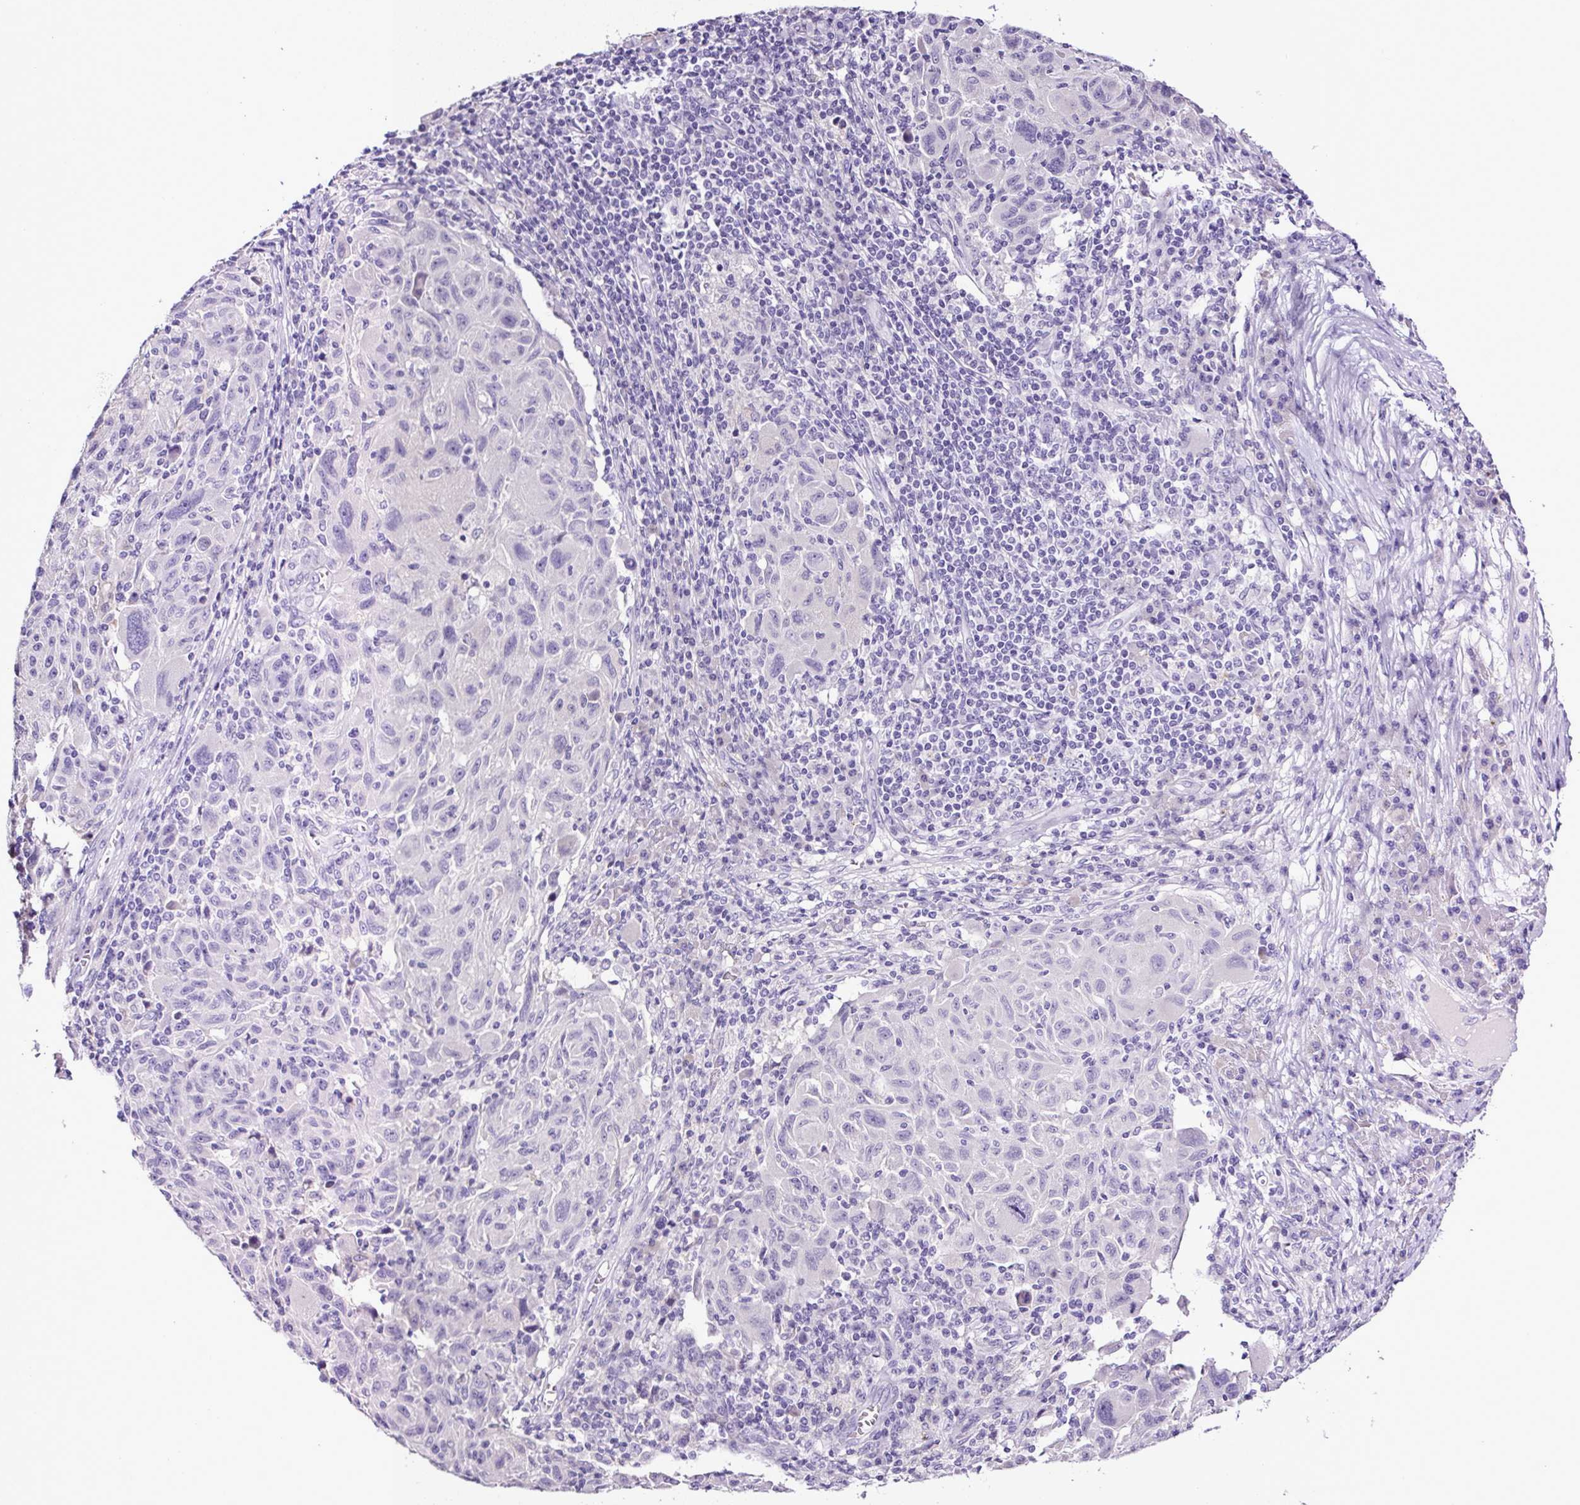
{"staining": {"intensity": "negative", "quantity": "none", "location": "none"}, "tissue": "melanoma", "cell_type": "Tumor cells", "image_type": "cancer", "snomed": [{"axis": "morphology", "description": "Malignant melanoma, NOS"}, {"axis": "topography", "description": "Skin"}], "caption": "This is a image of immunohistochemistry (IHC) staining of malignant melanoma, which shows no positivity in tumor cells.", "gene": "SP8", "patient": {"sex": "male", "age": 53}}